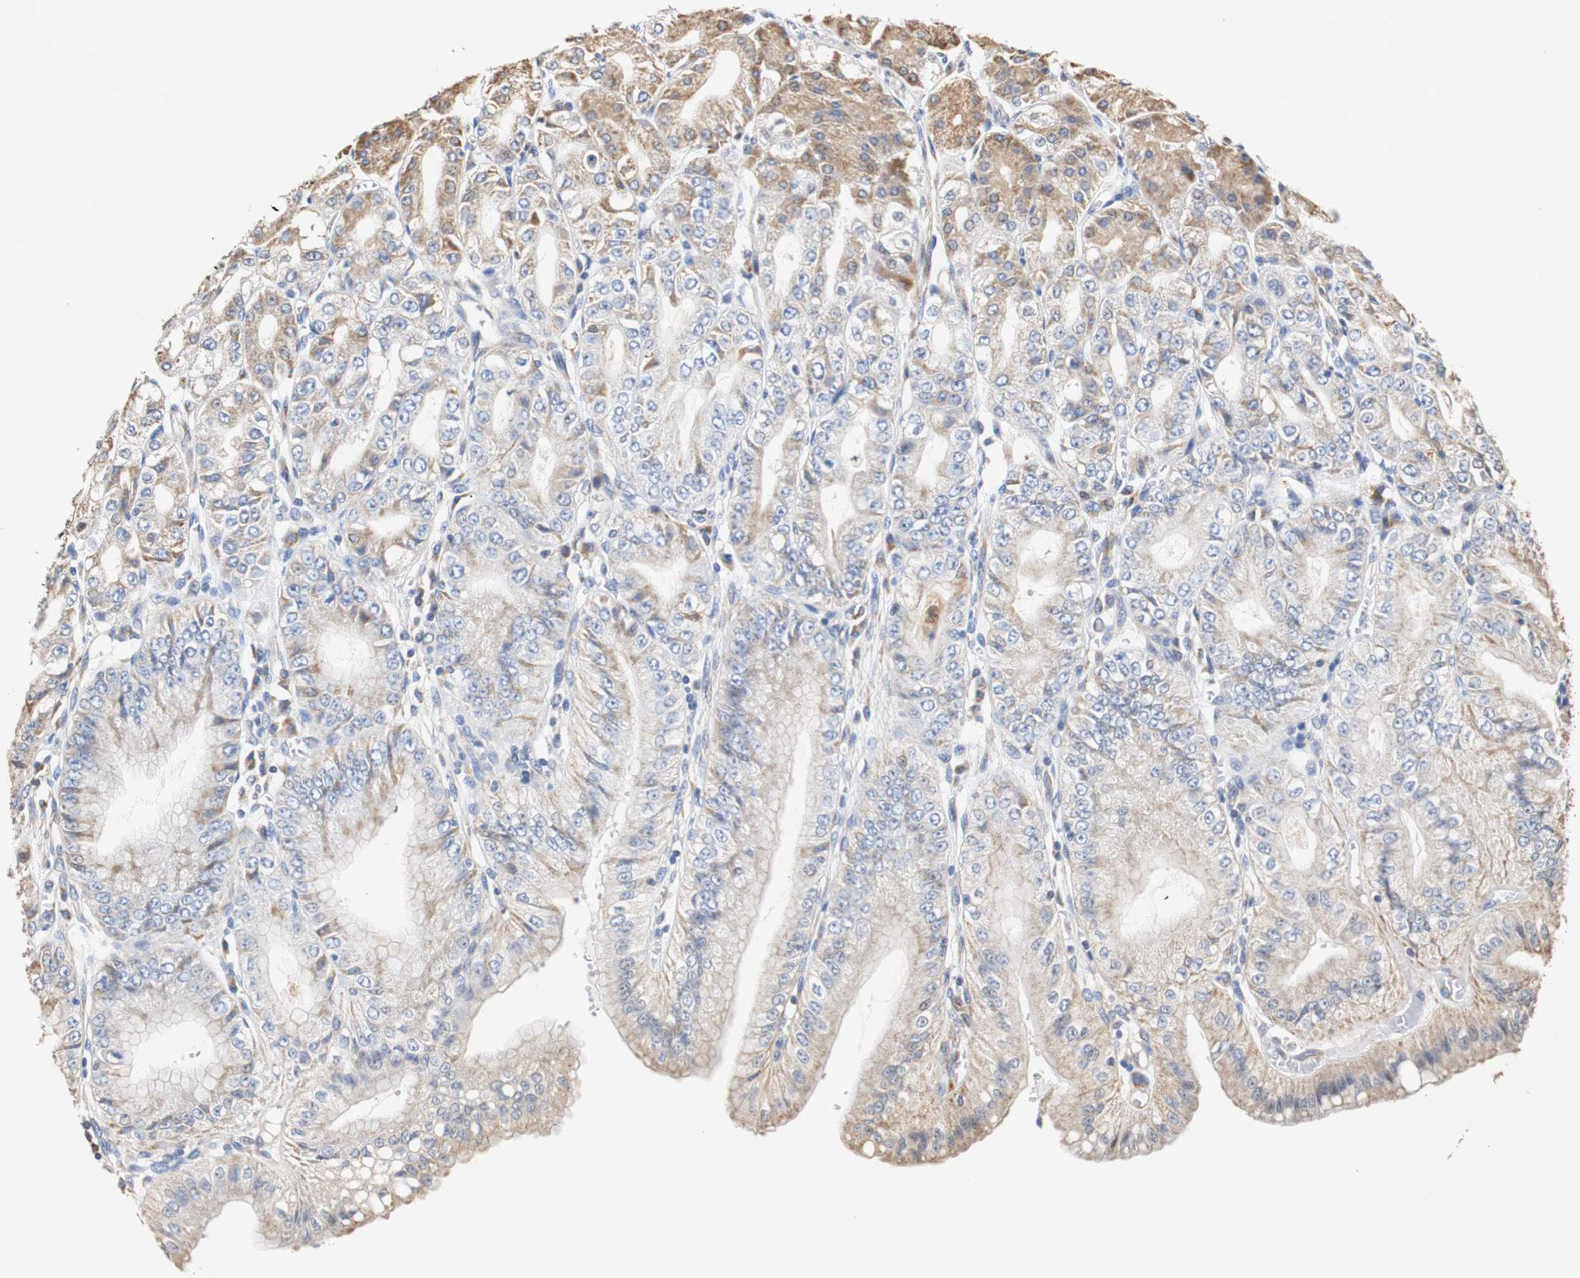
{"staining": {"intensity": "moderate", "quantity": "<25%", "location": "cytoplasmic/membranous"}, "tissue": "stomach", "cell_type": "Glandular cells", "image_type": "normal", "snomed": [{"axis": "morphology", "description": "Normal tissue, NOS"}, {"axis": "topography", "description": "Stomach, lower"}], "caption": "Stomach stained with immunohistochemistry (IHC) displays moderate cytoplasmic/membranous expression in about <25% of glandular cells. (Brightfield microscopy of DAB IHC at high magnification).", "gene": "PCK1", "patient": {"sex": "male", "age": 71}}